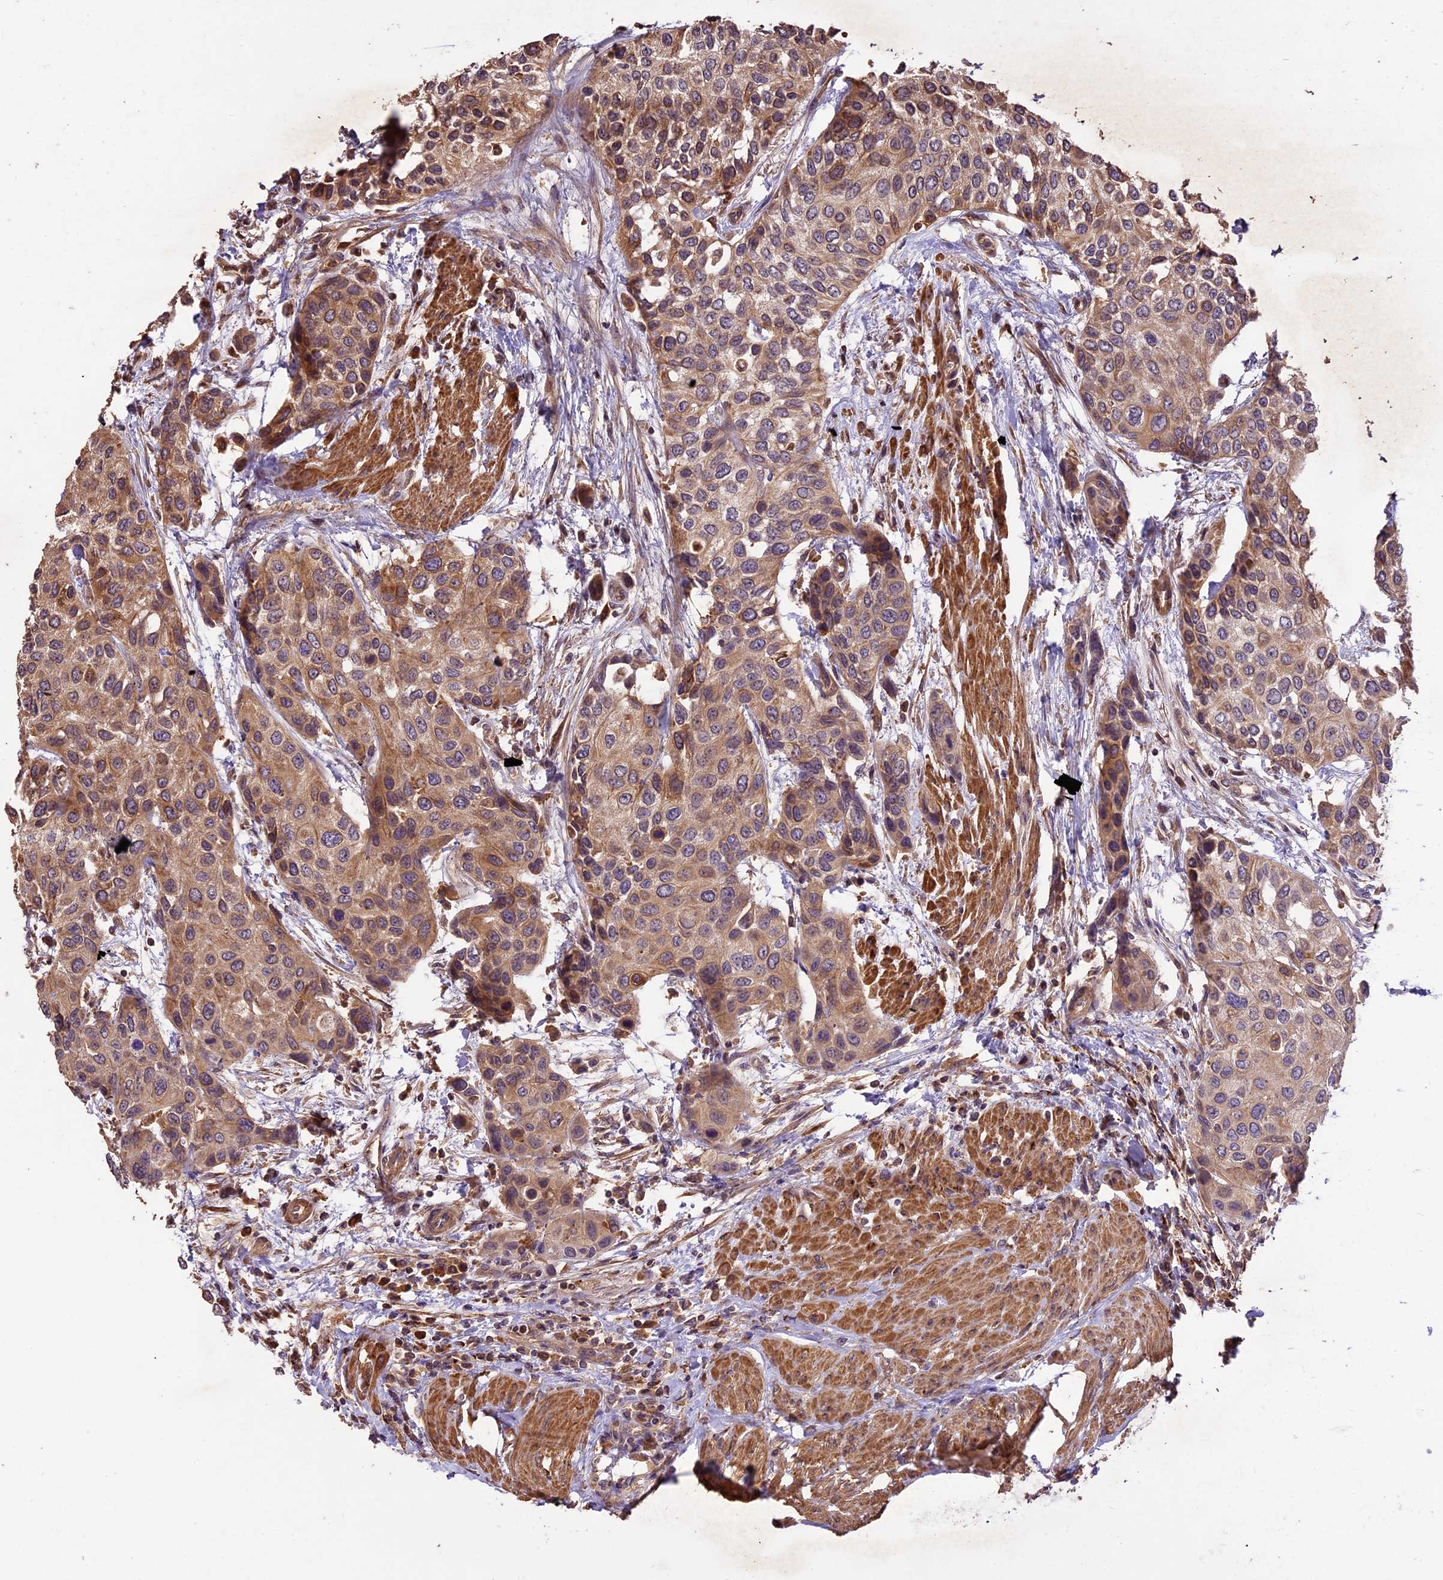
{"staining": {"intensity": "moderate", "quantity": ">75%", "location": "cytoplasmic/membranous"}, "tissue": "urothelial cancer", "cell_type": "Tumor cells", "image_type": "cancer", "snomed": [{"axis": "morphology", "description": "Normal tissue, NOS"}, {"axis": "morphology", "description": "Urothelial carcinoma, High grade"}, {"axis": "topography", "description": "Vascular tissue"}, {"axis": "topography", "description": "Urinary bladder"}], "caption": "Urothelial carcinoma (high-grade) stained for a protein (brown) exhibits moderate cytoplasmic/membranous positive staining in approximately >75% of tumor cells.", "gene": "CRLF1", "patient": {"sex": "female", "age": 56}}